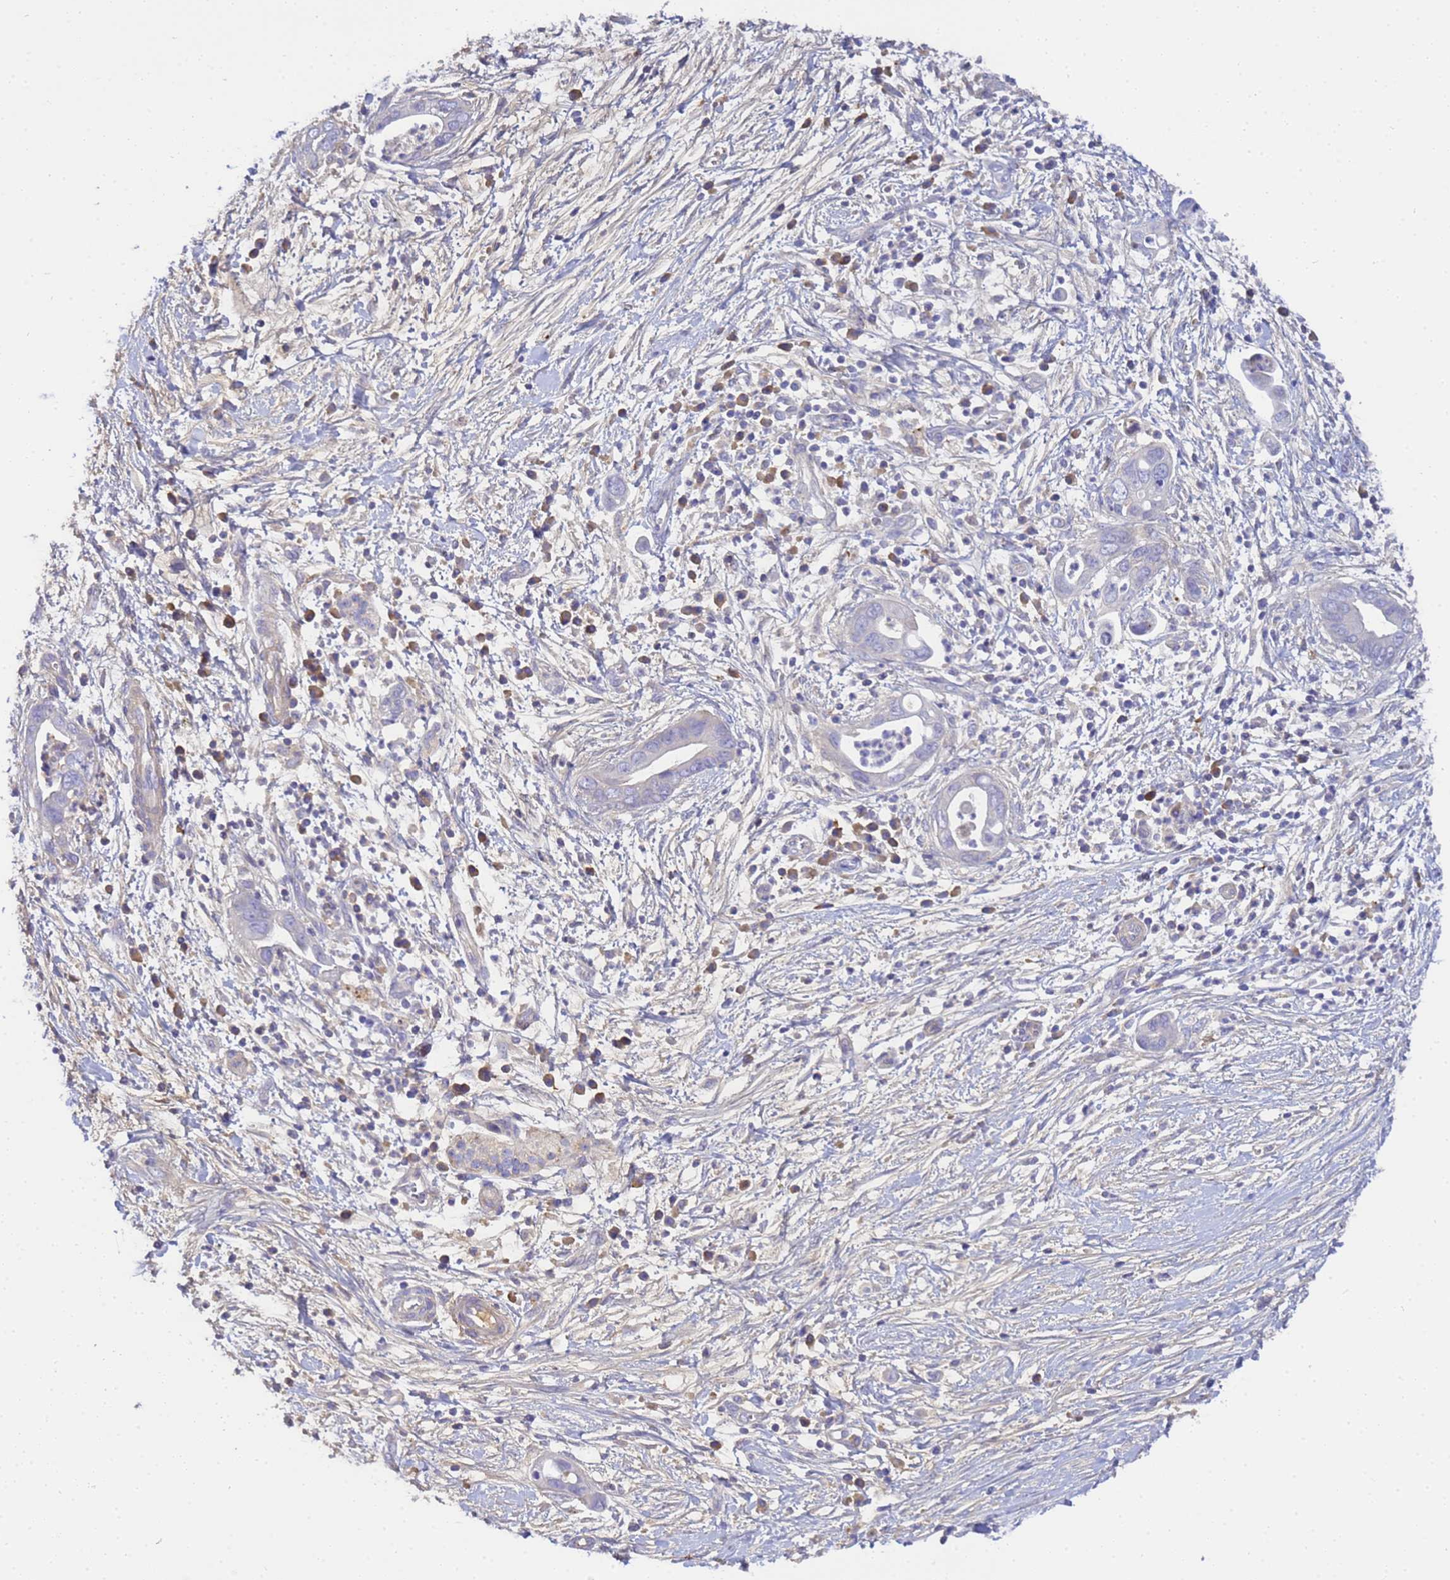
{"staining": {"intensity": "negative", "quantity": "none", "location": "none"}, "tissue": "pancreatic cancer", "cell_type": "Tumor cells", "image_type": "cancer", "snomed": [{"axis": "morphology", "description": "Adenocarcinoma, NOS"}, {"axis": "topography", "description": "Pancreas"}], "caption": "Immunohistochemistry (IHC) image of pancreatic cancer (adenocarcinoma) stained for a protein (brown), which displays no positivity in tumor cells.", "gene": "TBCD", "patient": {"sex": "male", "age": 75}}